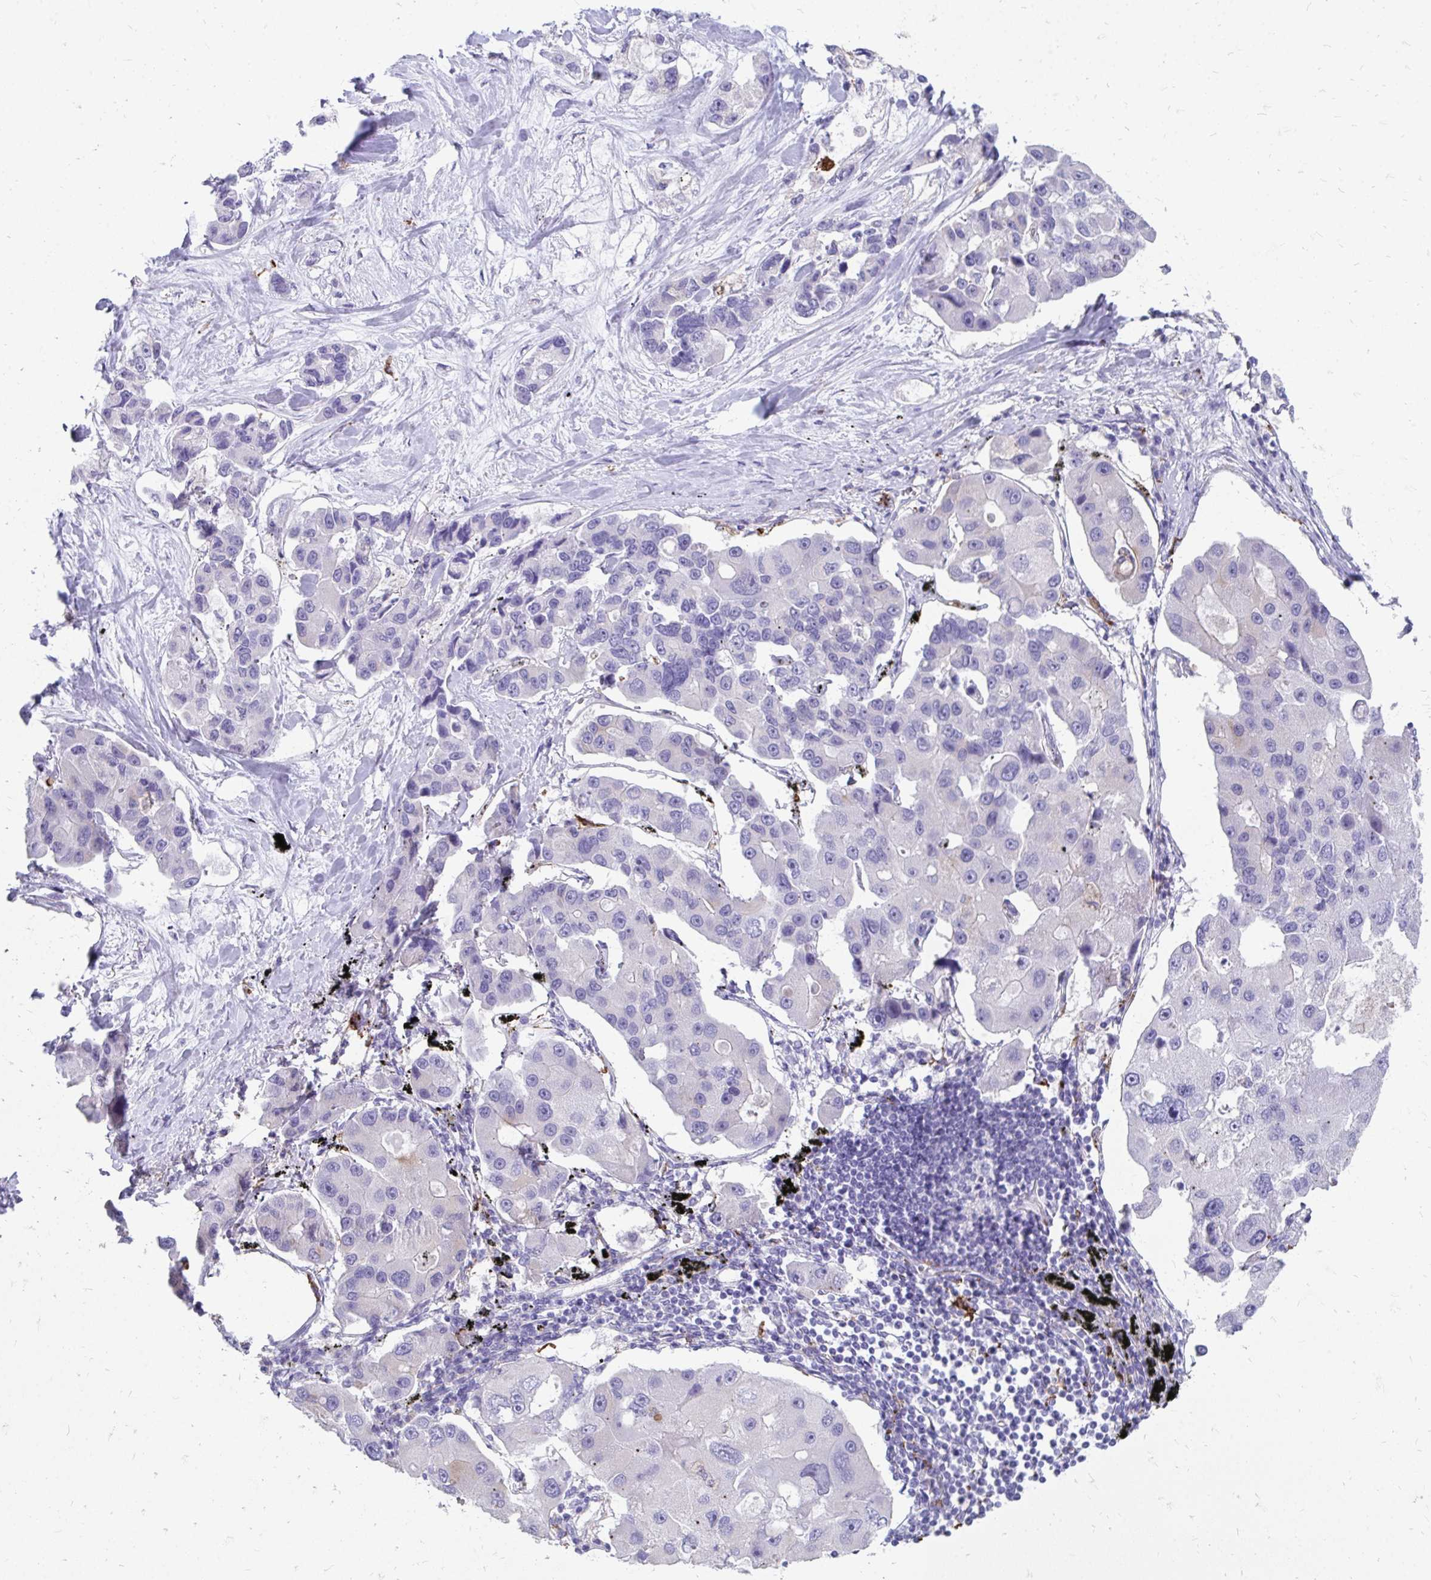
{"staining": {"intensity": "negative", "quantity": "none", "location": "none"}, "tissue": "lung cancer", "cell_type": "Tumor cells", "image_type": "cancer", "snomed": [{"axis": "morphology", "description": "Adenocarcinoma, NOS"}, {"axis": "topography", "description": "Lung"}], "caption": "IHC micrograph of neoplastic tissue: lung cancer (adenocarcinoma) stained with DAB demonstrates no significant protein expression in tumor cells.", "gene": "CD163", "patient": {"sex": "female", "age": 54}}